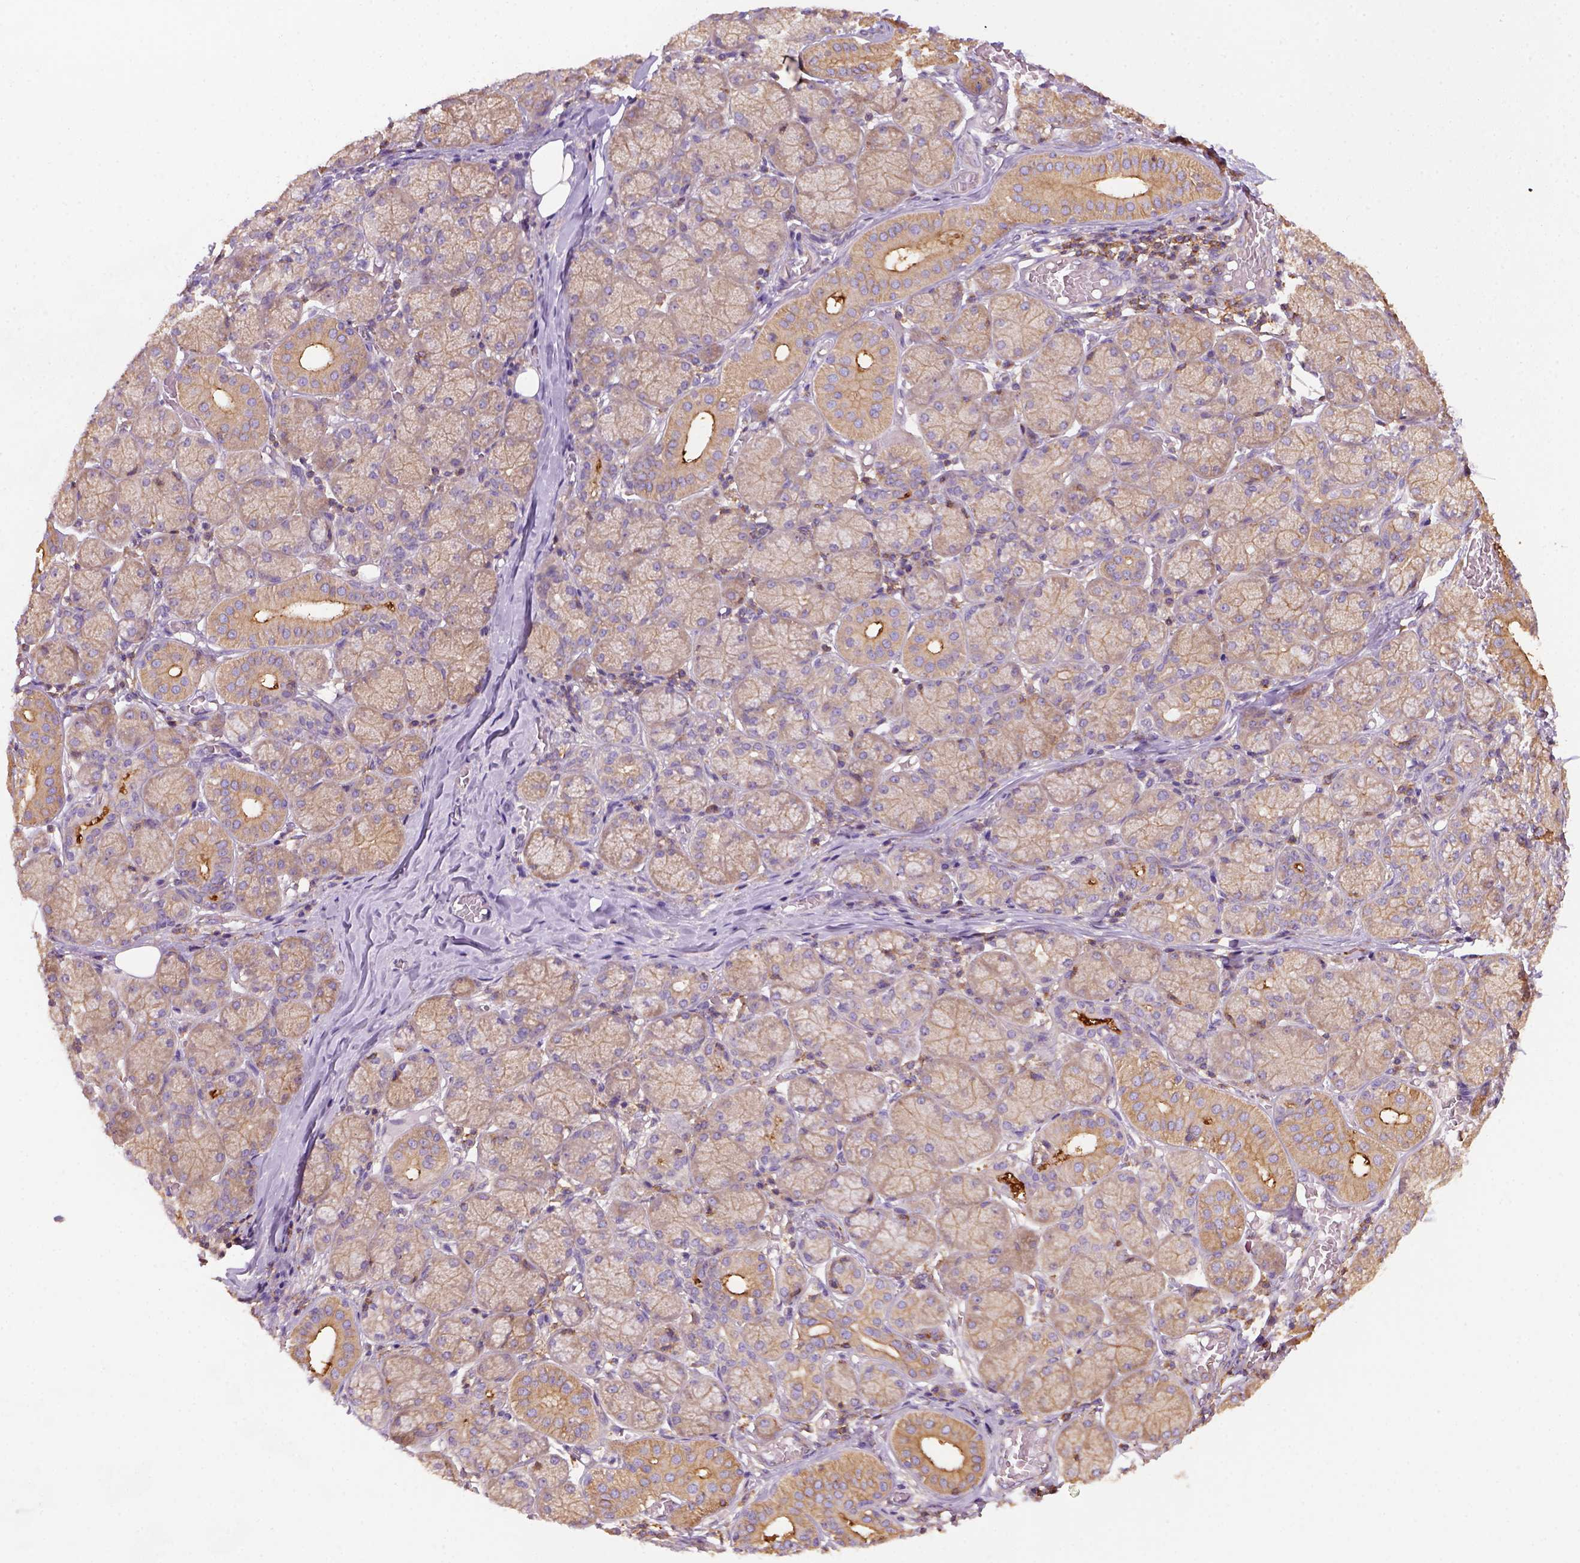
{"staining": {"intensity": "moderate", "quantity": ">75%", "location": "cytoplasmic/membranous"}, "tissue": "salivary gland", "cell_type": "Glandular cells", "image_type": "normal", "snomed": [{"axis": "morphology", "description": "Normal tissue, NOS"}, {"axis": "topography", "description": "Salivary gland"}, {"axis": "topography", "description": "Peripheral nerve tissue"}], "caption": "An immunohistochemistry image of normal tissue is shown. Protein staining in brown highlights moderate cytoplasmic/membranous positivity in salivary gland within glandular cells.", "gene": "GPRC5D", "patient": {"sex": "female", "age": 24}}